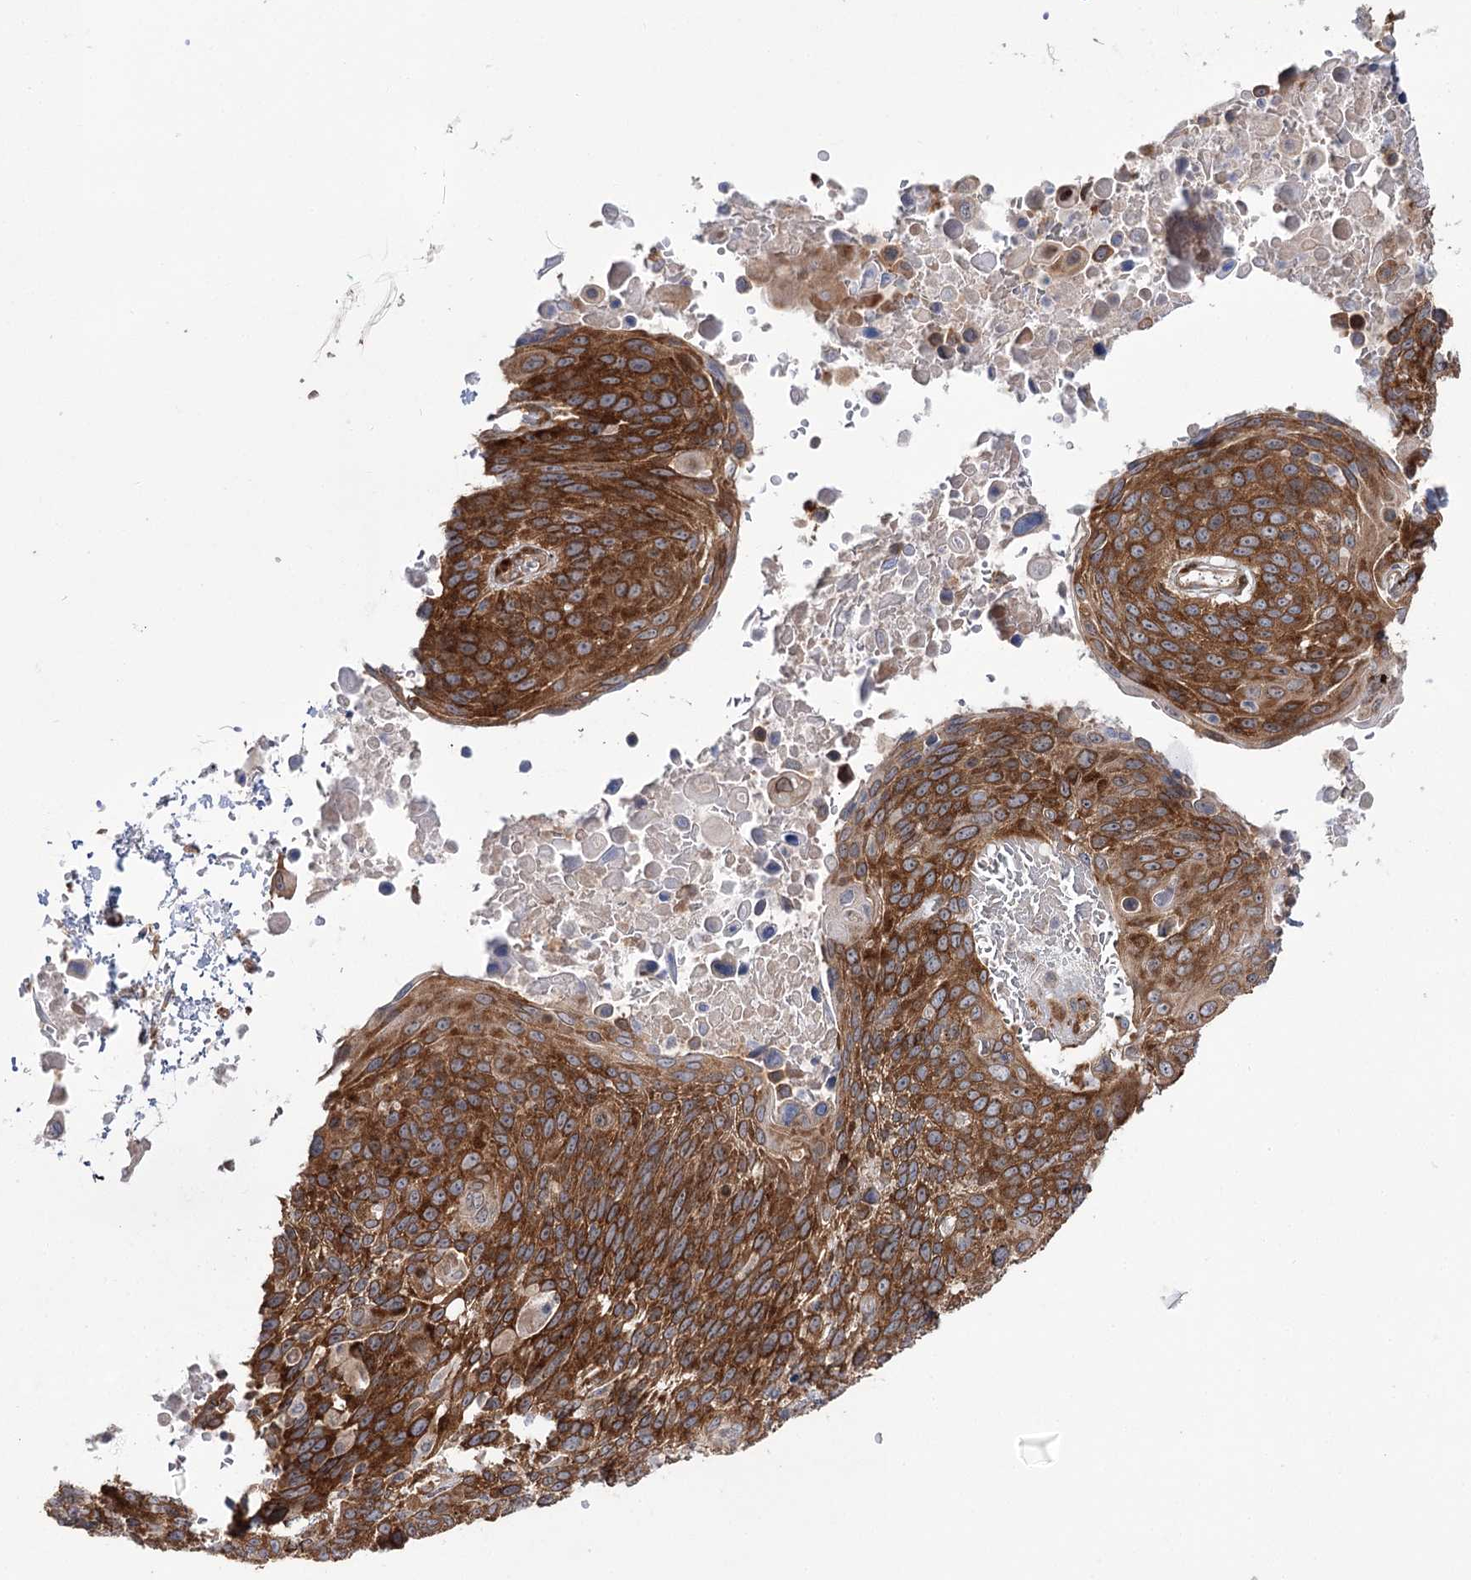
{"staining": {"intensity": "strong", "quantity": ">75%", "location": "cytoplasmic/membranous"}, "tissue": "lung cancer", "cell_type": "Tumor cells", "image_type": "cancer", "snomed": [{"axis": "morphology", "description": "Squamous cell carcinoma, NOS"}, {"axis": "topography", "description": "Lung"}], "caption": "Lung squamous cell carcinoma stained with immunohistochemistry exhibits strong cytoplasmic/membranous expression in approximately >75% of tumor cells. (brown staining indicates protein expression, while blue staining denotes nuclei).", "gene": "VWA2", "patient": {"sex": "male", "age": 66}}